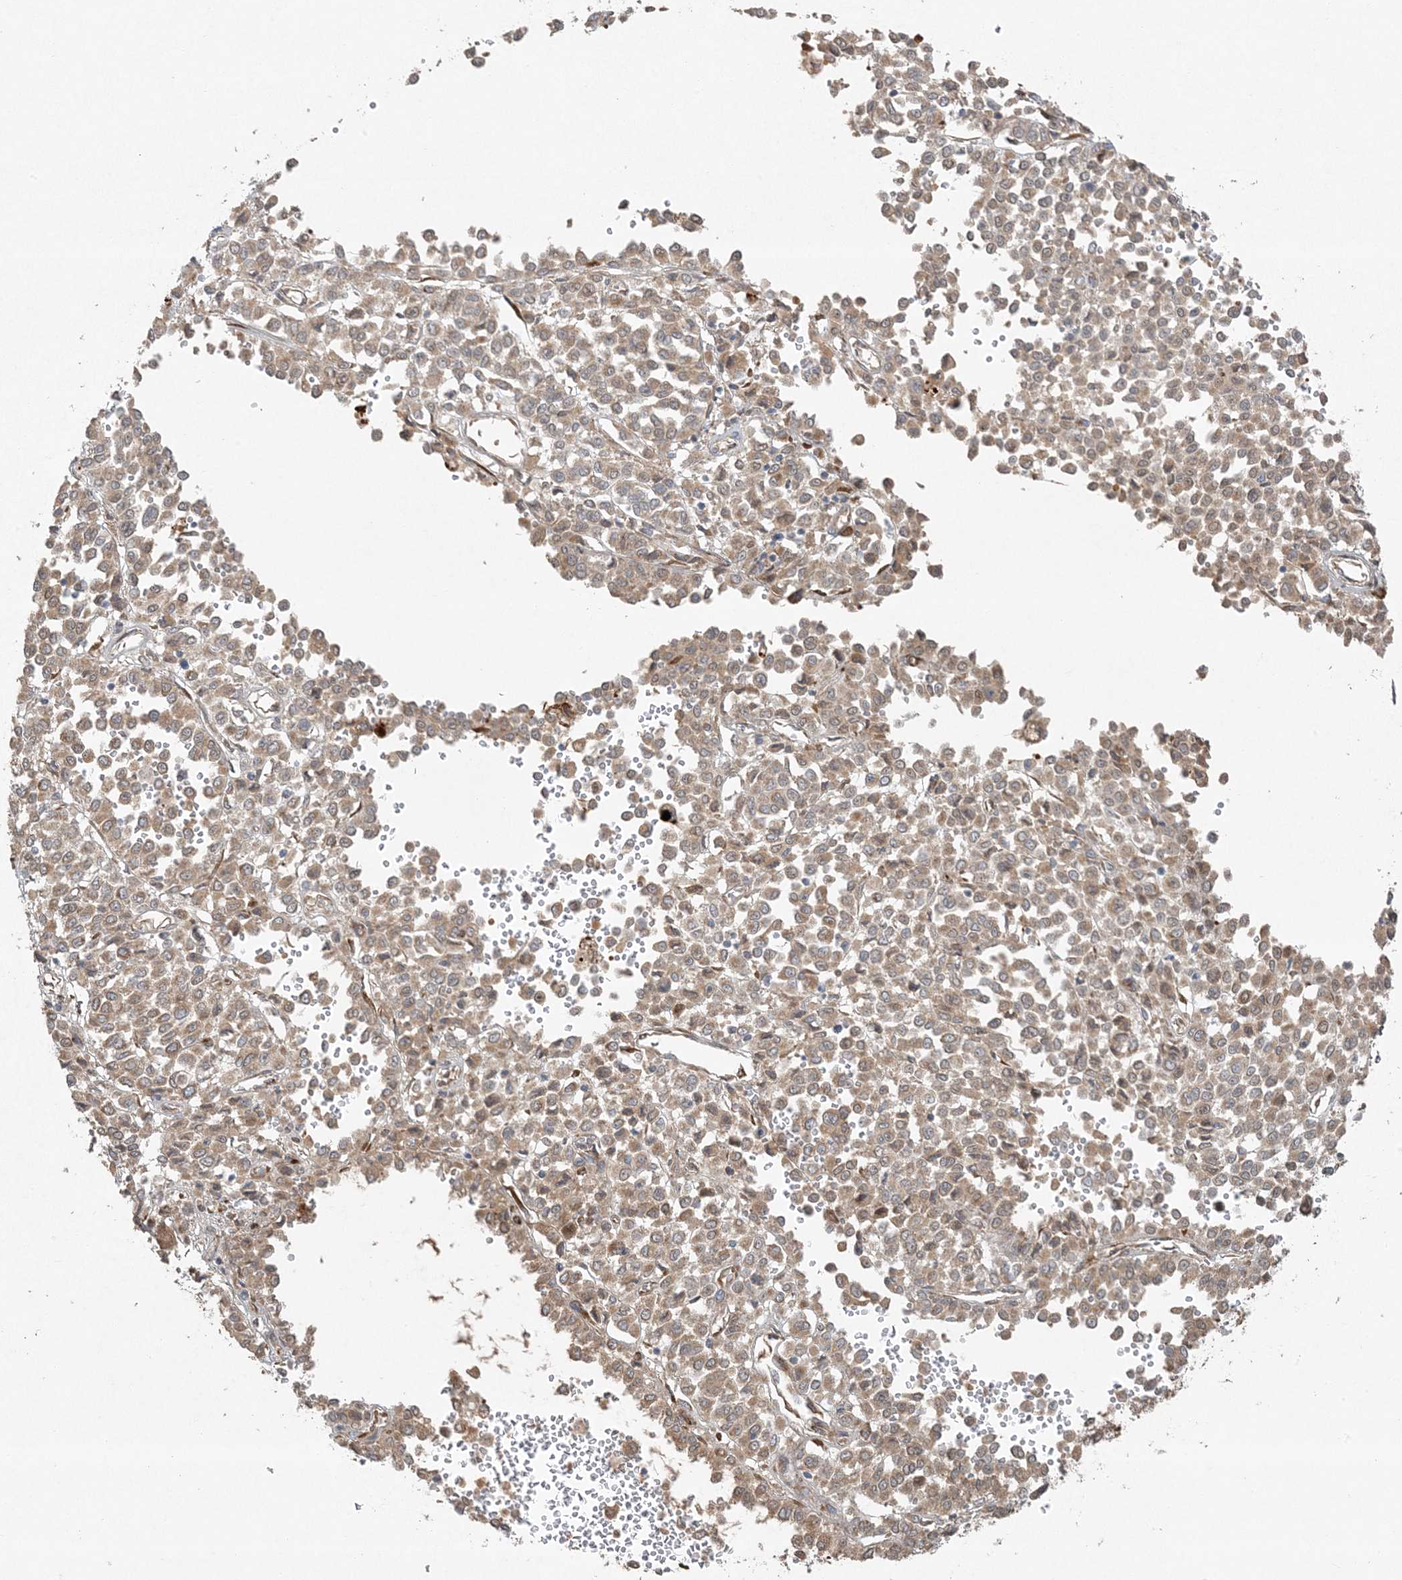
{"staining": {"intensity": "weak", "quantity": ">75%", "location": "cytoplasmic/membranous"}, "tissue": "melanoma", "cell_type": "Tumor cells", "image_type": "cancer", "snomed": [{"axis": "morphology", "description": "Malignant melanoma, Metastatic site"}, {"axis": "topography", "description": "Pancreas"}], "caption": "Weak cytoplasmic/membranous protein positivity is present in approximately >75% of tumor cells in malignant melanoma (metastatic site).", "gene": "ZNF263", "patient": {"sex": "female", "age": 30}}